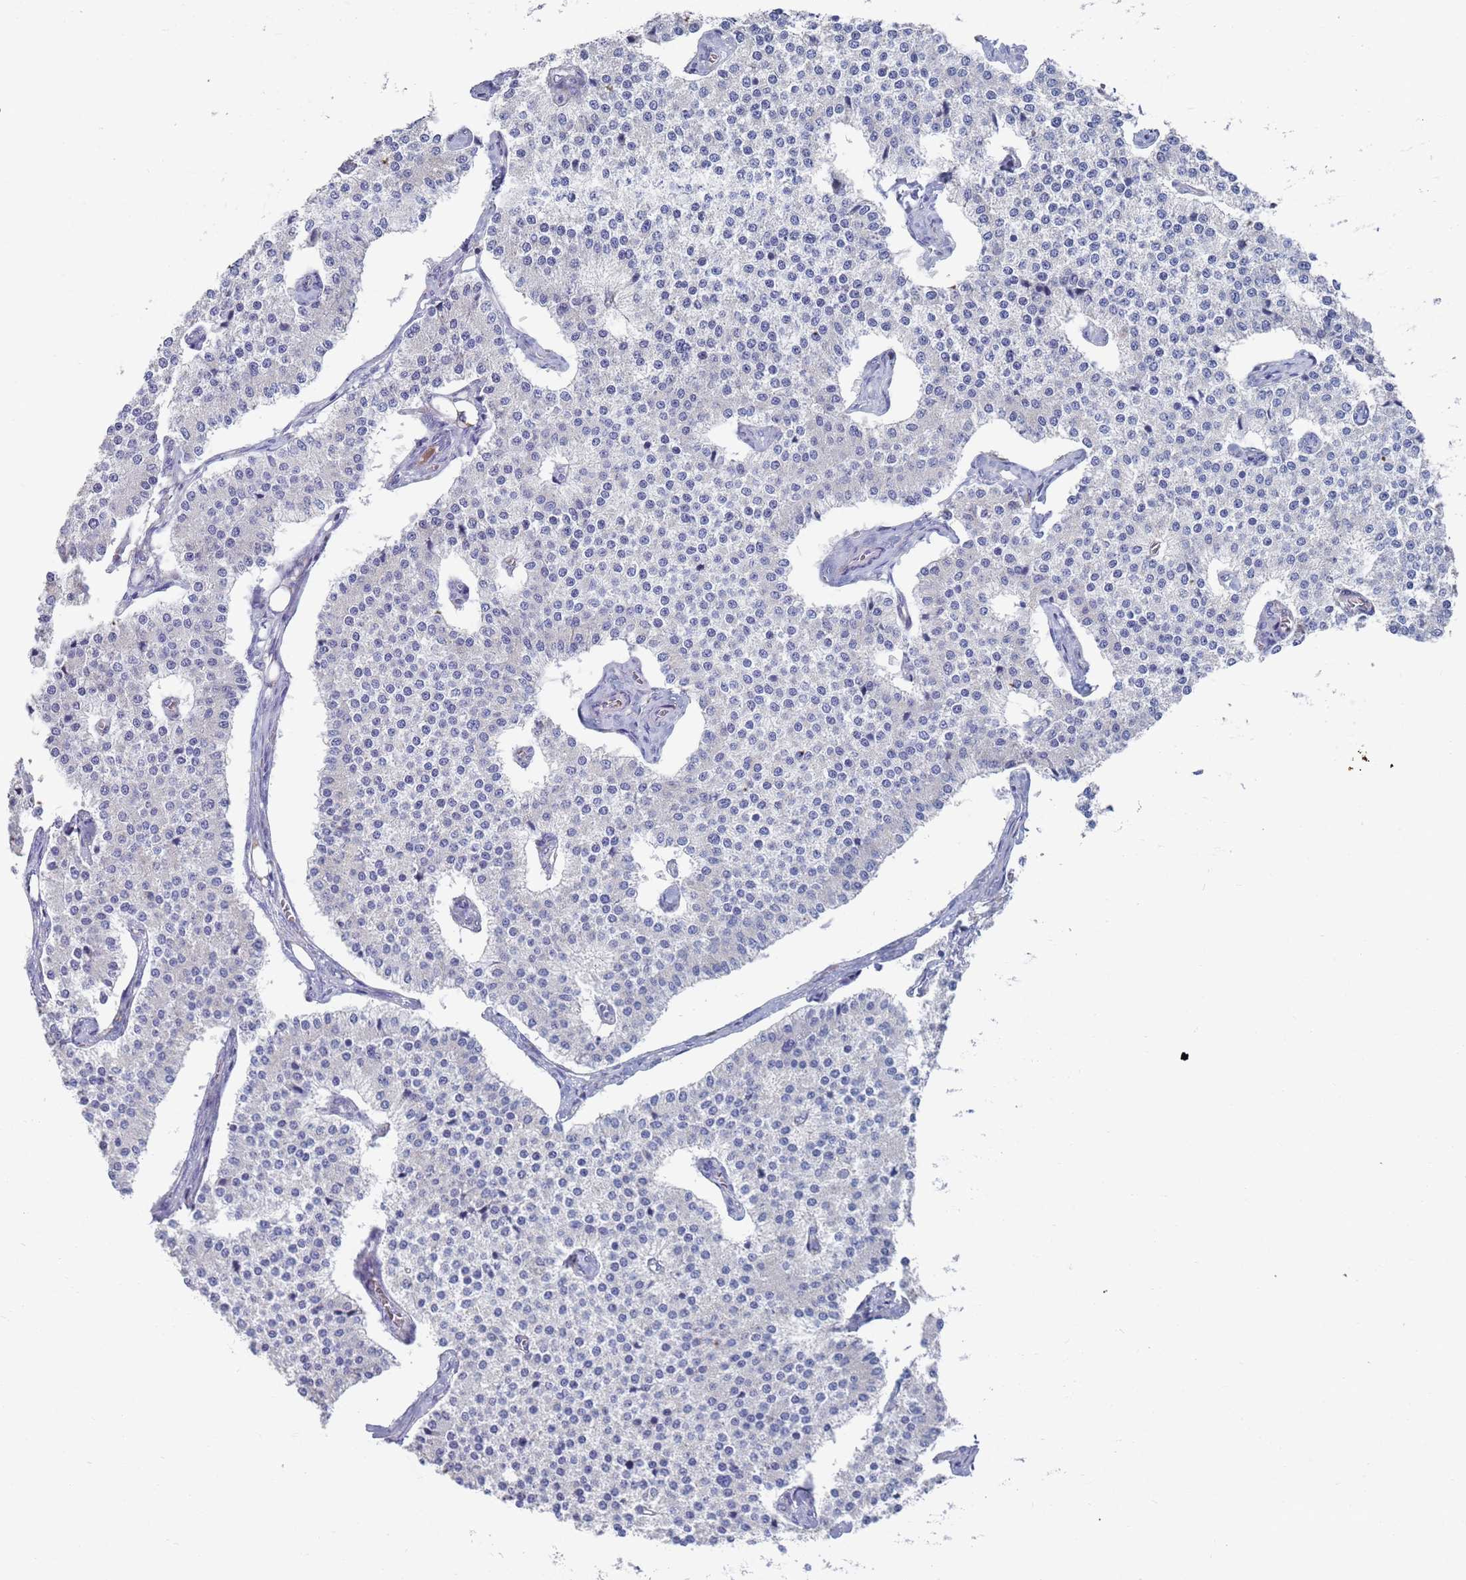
{"staining": {"intensity": "negative", "quantity": "none", "location": "none"}, "tissue": "carcinoid", "cell_type": "Tumor cells", "image_type": "cancer", "snomed": [{"axis": "morphology", "description": "Carcinoid, malignant, NOS"}, {"axis": "topography", "description": "Colon"}], "caption": "Tumor cells are negative for protein expression in human carcinoid.", "gene": "MRPL22", "patient": {"sex": "female", "age": 52}}